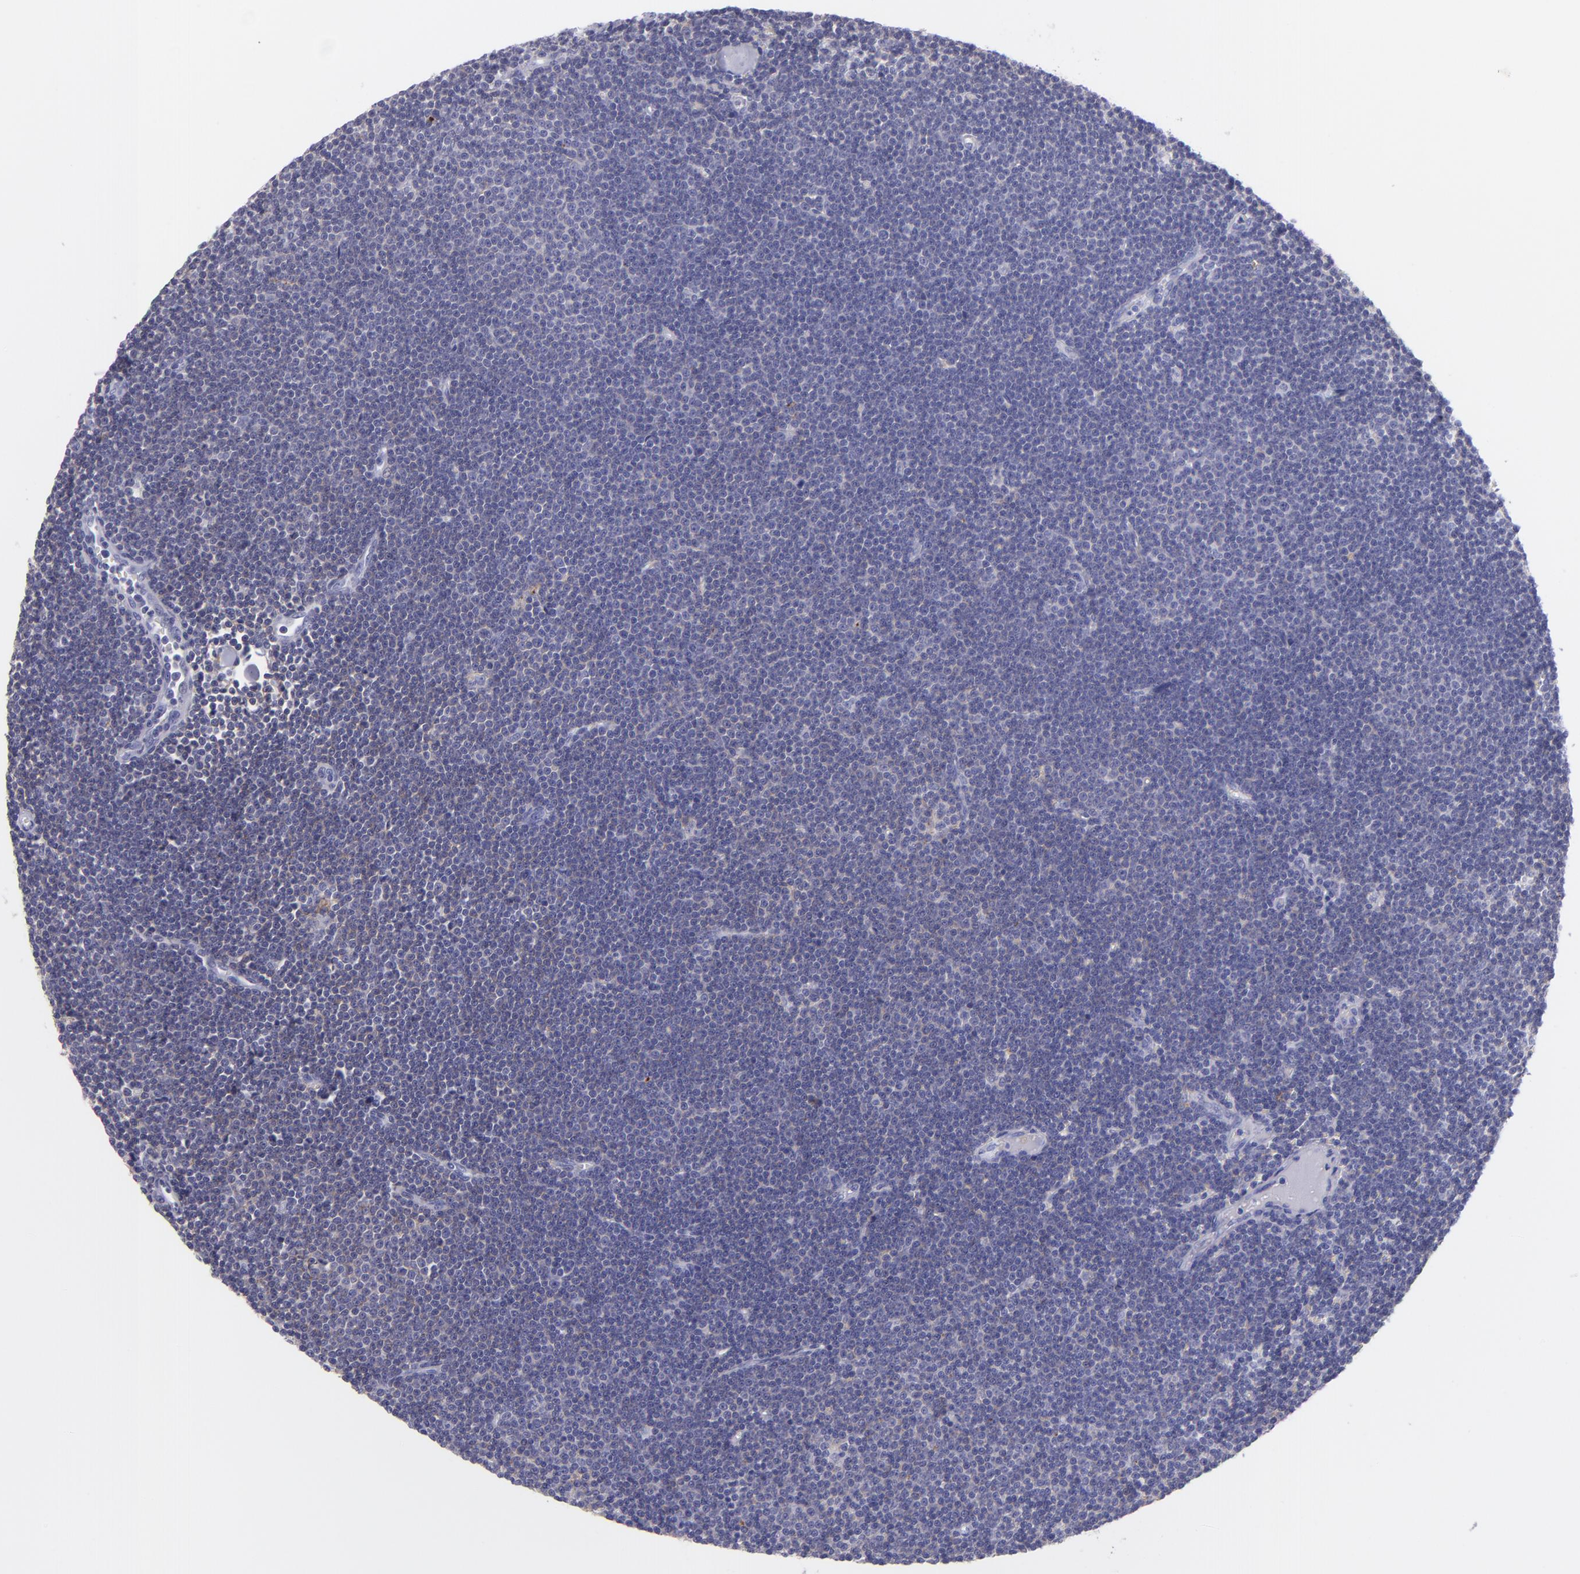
{"staining": {"intensity": "negative", "quantity": "none", "location": "none"}, "tissue": "lymphoma", "cell_type": "Tumor cells", "image_type": "cancer", "snomed": [{"axis": "morphology", "description": "Malignant lymphoma, non-Hodgkin's type, Low grade"}, {"axis": "topography", "description": "Lymph node"}], "caption": "Tumor cells show no significant protein expression in lymphoma.", "gene": "CD82", "patient": {"sex": "female", "age": 73}}